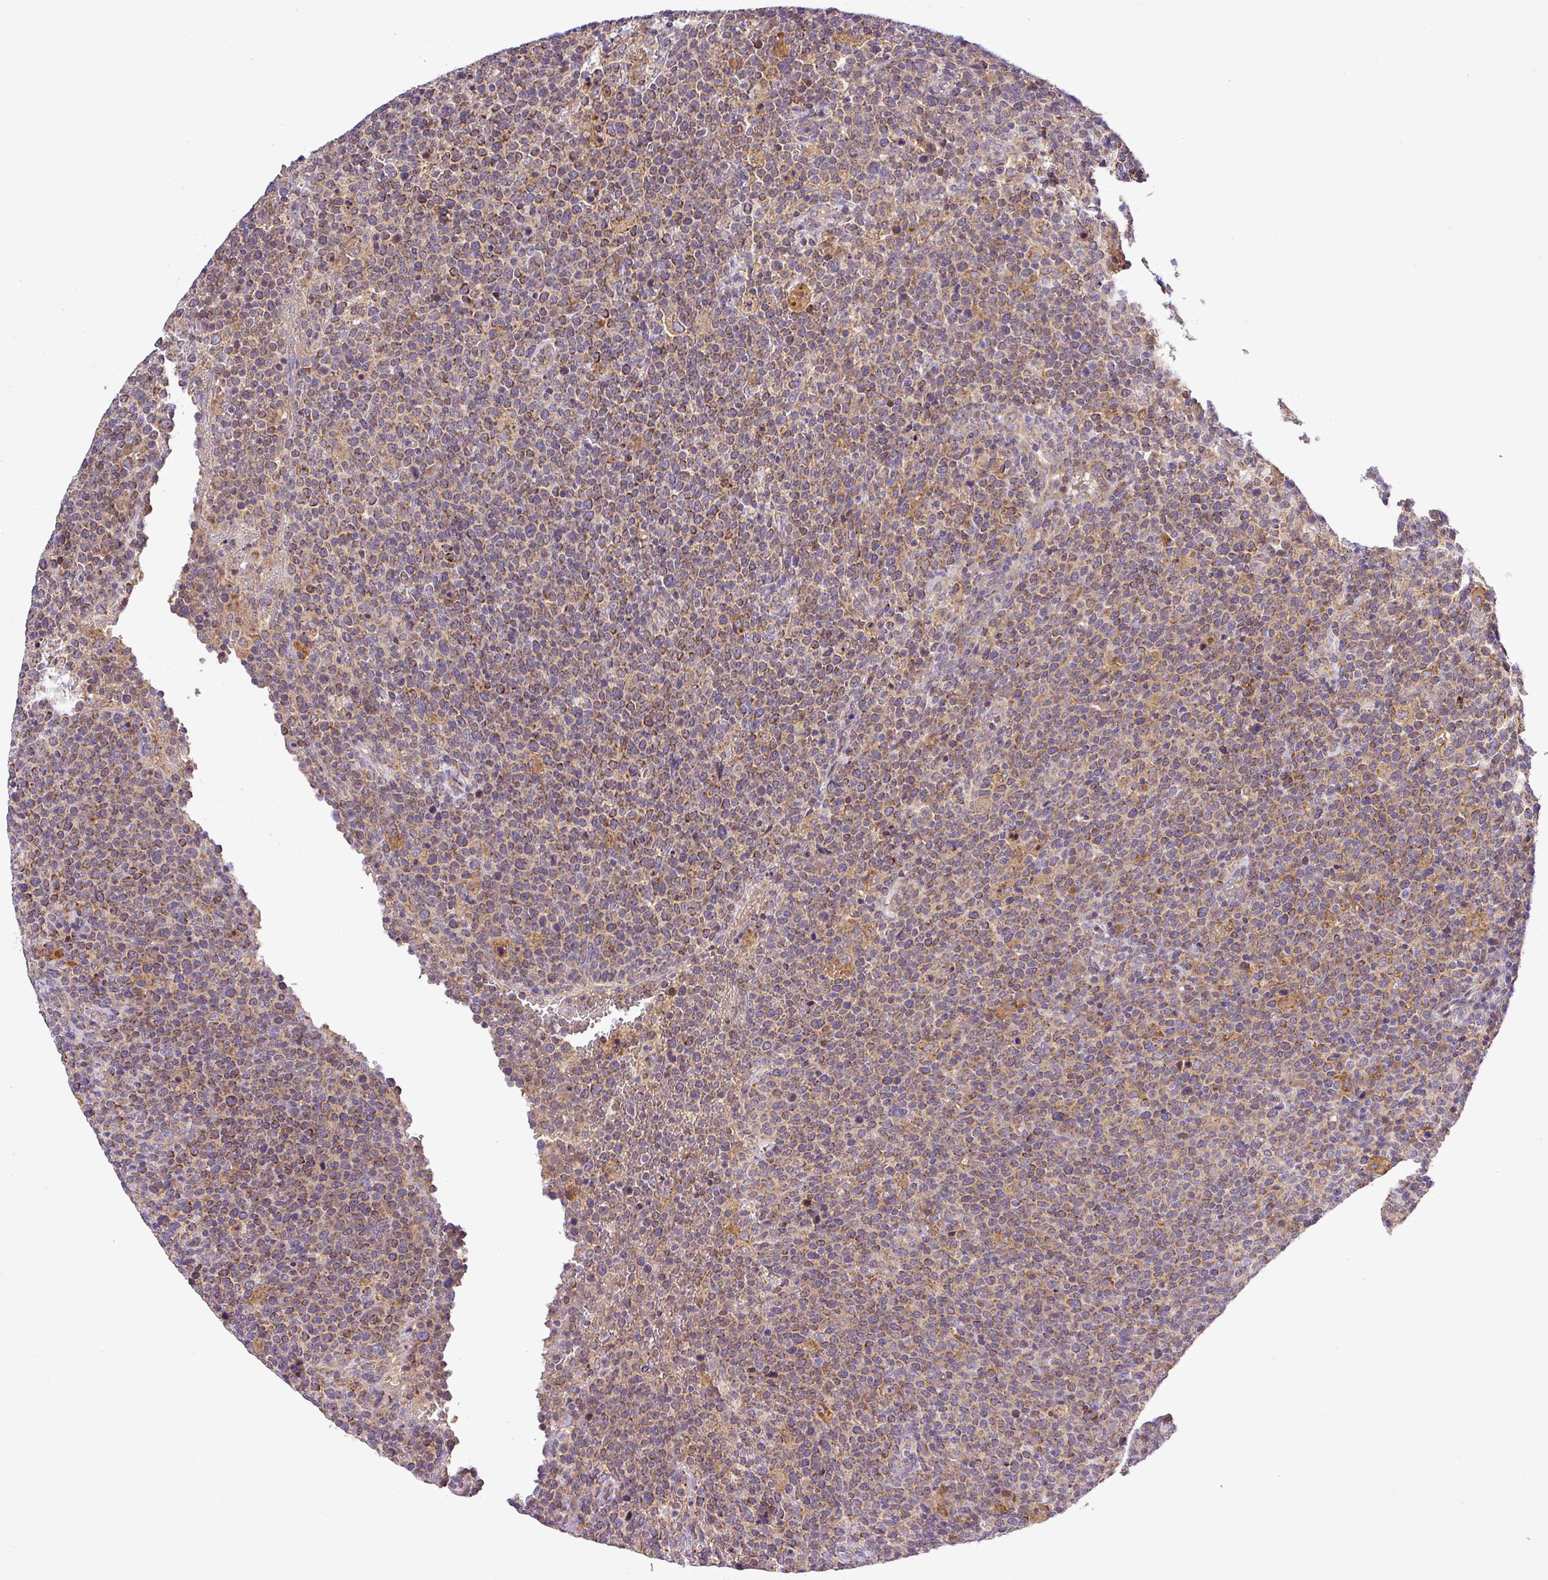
{"staining": {"intensity": "moderate", "quantity": ">75%", "location": "cytoplasmic/membranous"}, "tissue": "lymphoma", "cell_type": "Tumor cells", "image_type": "cancer", "snomed": [{"axis": "morphology", "description": "Malignant lymphoma, non-Hodgkin's type, High grade"}, {"axis": "topography", "description": "Lymph node"}], "caption": "Moderate cytoplasmic/membranous protein positivity is present in approximately >75% of tumor cells in lymphoma.", "gene": "ZNF513", "patient": {"sex": "male", "age": 61}}